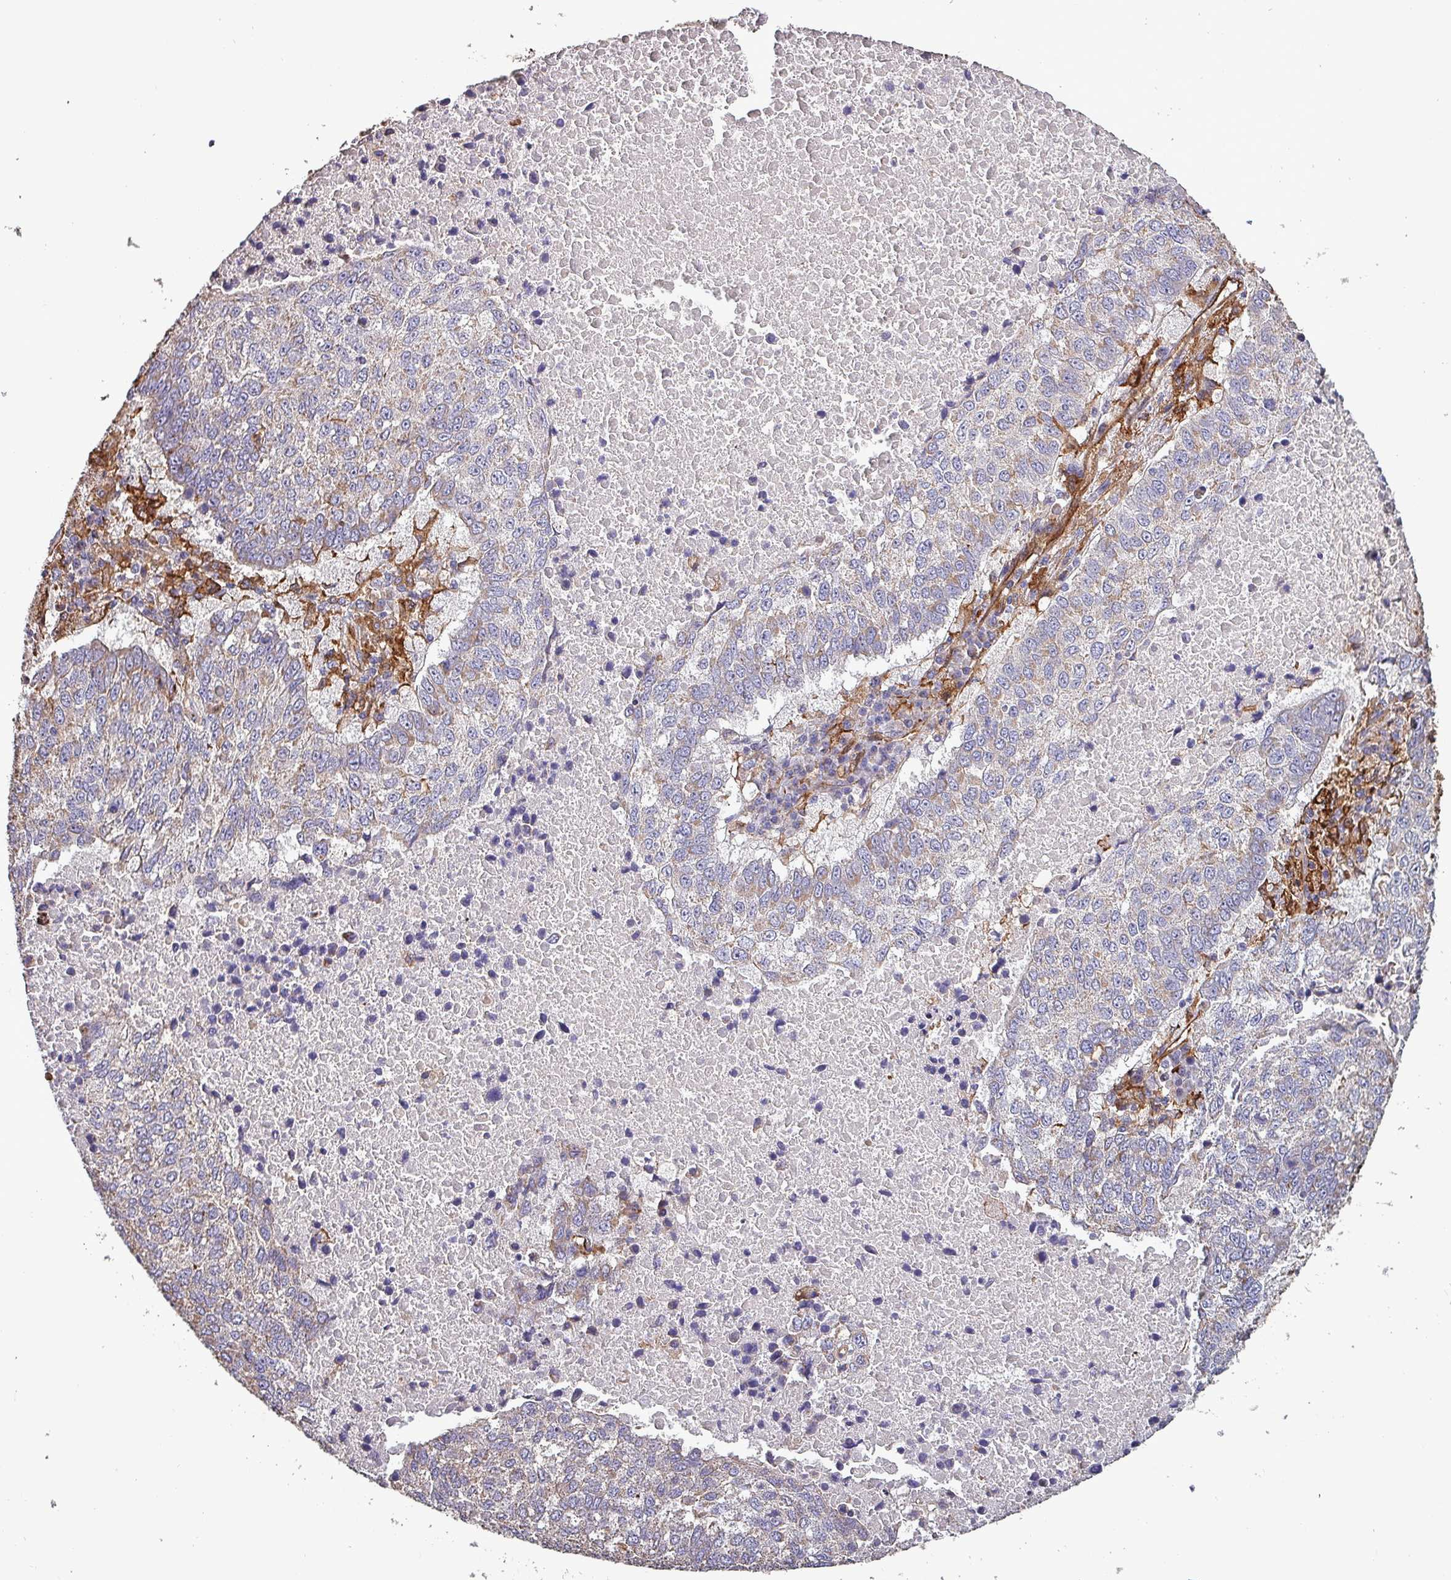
{"staining": {"intensity": "weak", "quantity": "25%-75%", "location": "cytoplasmic/membranous"}, "tissue": "lung cancer", "cell_type": "Tumor cells", "image_type": "cancer", "snomed": [{"axis": "morphology", "description": "Squamous cell carcinoma, NOS"}, {"axis": "topography", "description": "Lung"}], "caption": "Weak cytoplasmic/membranous staining for a protein is identified in approximately 25%-75% of tumor cells of lung cancer (squamous cell carcinoma) using immunohistochemistry.", "gene": "SCIN", "patient": {"sex": "male", "age": 73}}